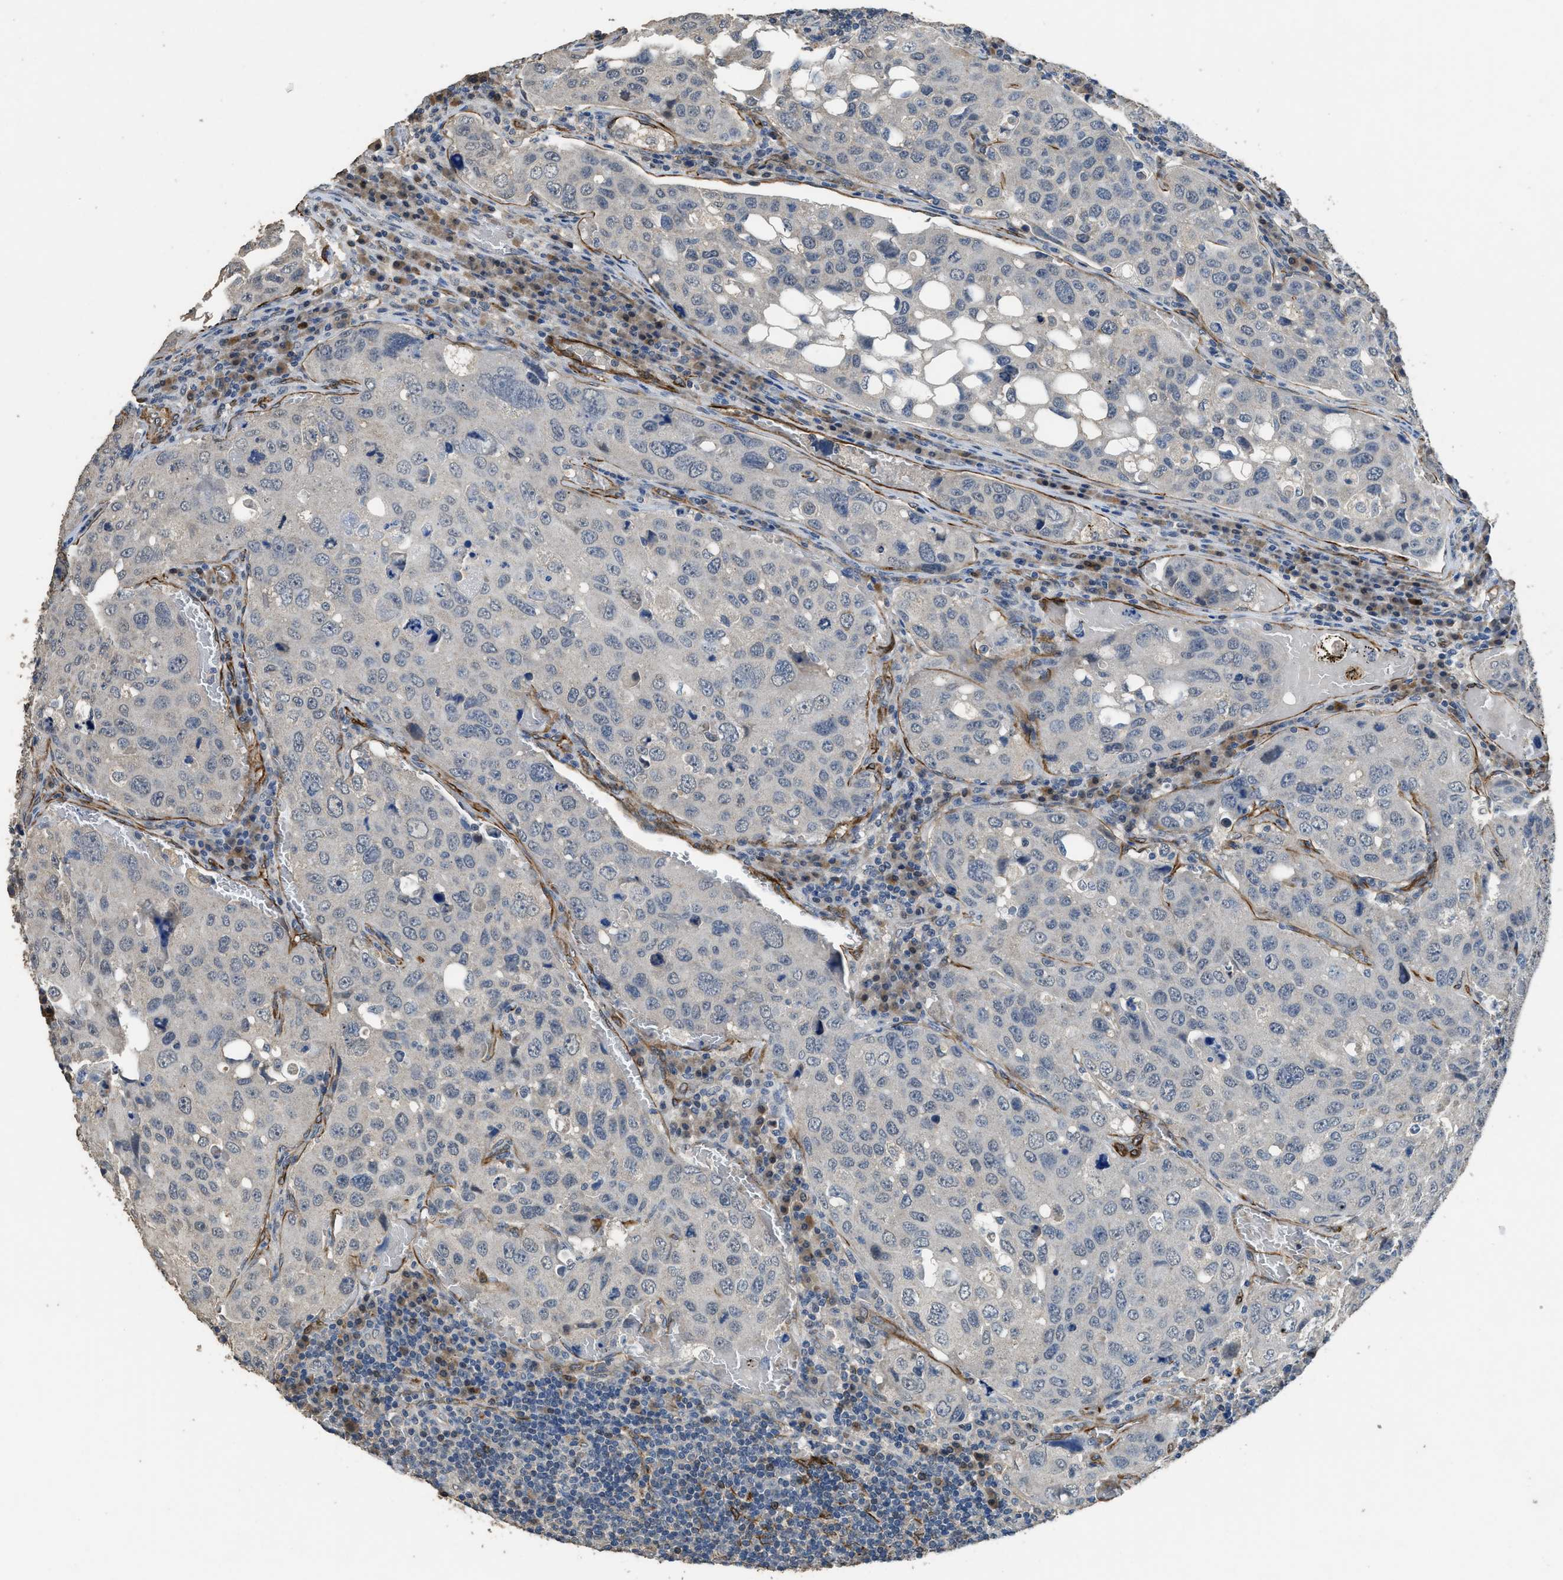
{"staining": {"intensity": "negative", "quantity": "none", "location": "none"}, "tissue": "urothelial cancer", "cell_type": "Tumor cells", "image_type": "cancer", "snomed": [{"axis": "morphology", "description": "Urothelial carcinoma, High grade"}, {"axis": "topography", "description": "Lymph node"}, {"axis": "topography", "description": "Urinary bladder"}], "caption": "The photomicrograph demonstrates no staining of tumor cells in urothelial cancer.", "gene": "SYNM", "patient": {"sex": "male", "age": 51}}